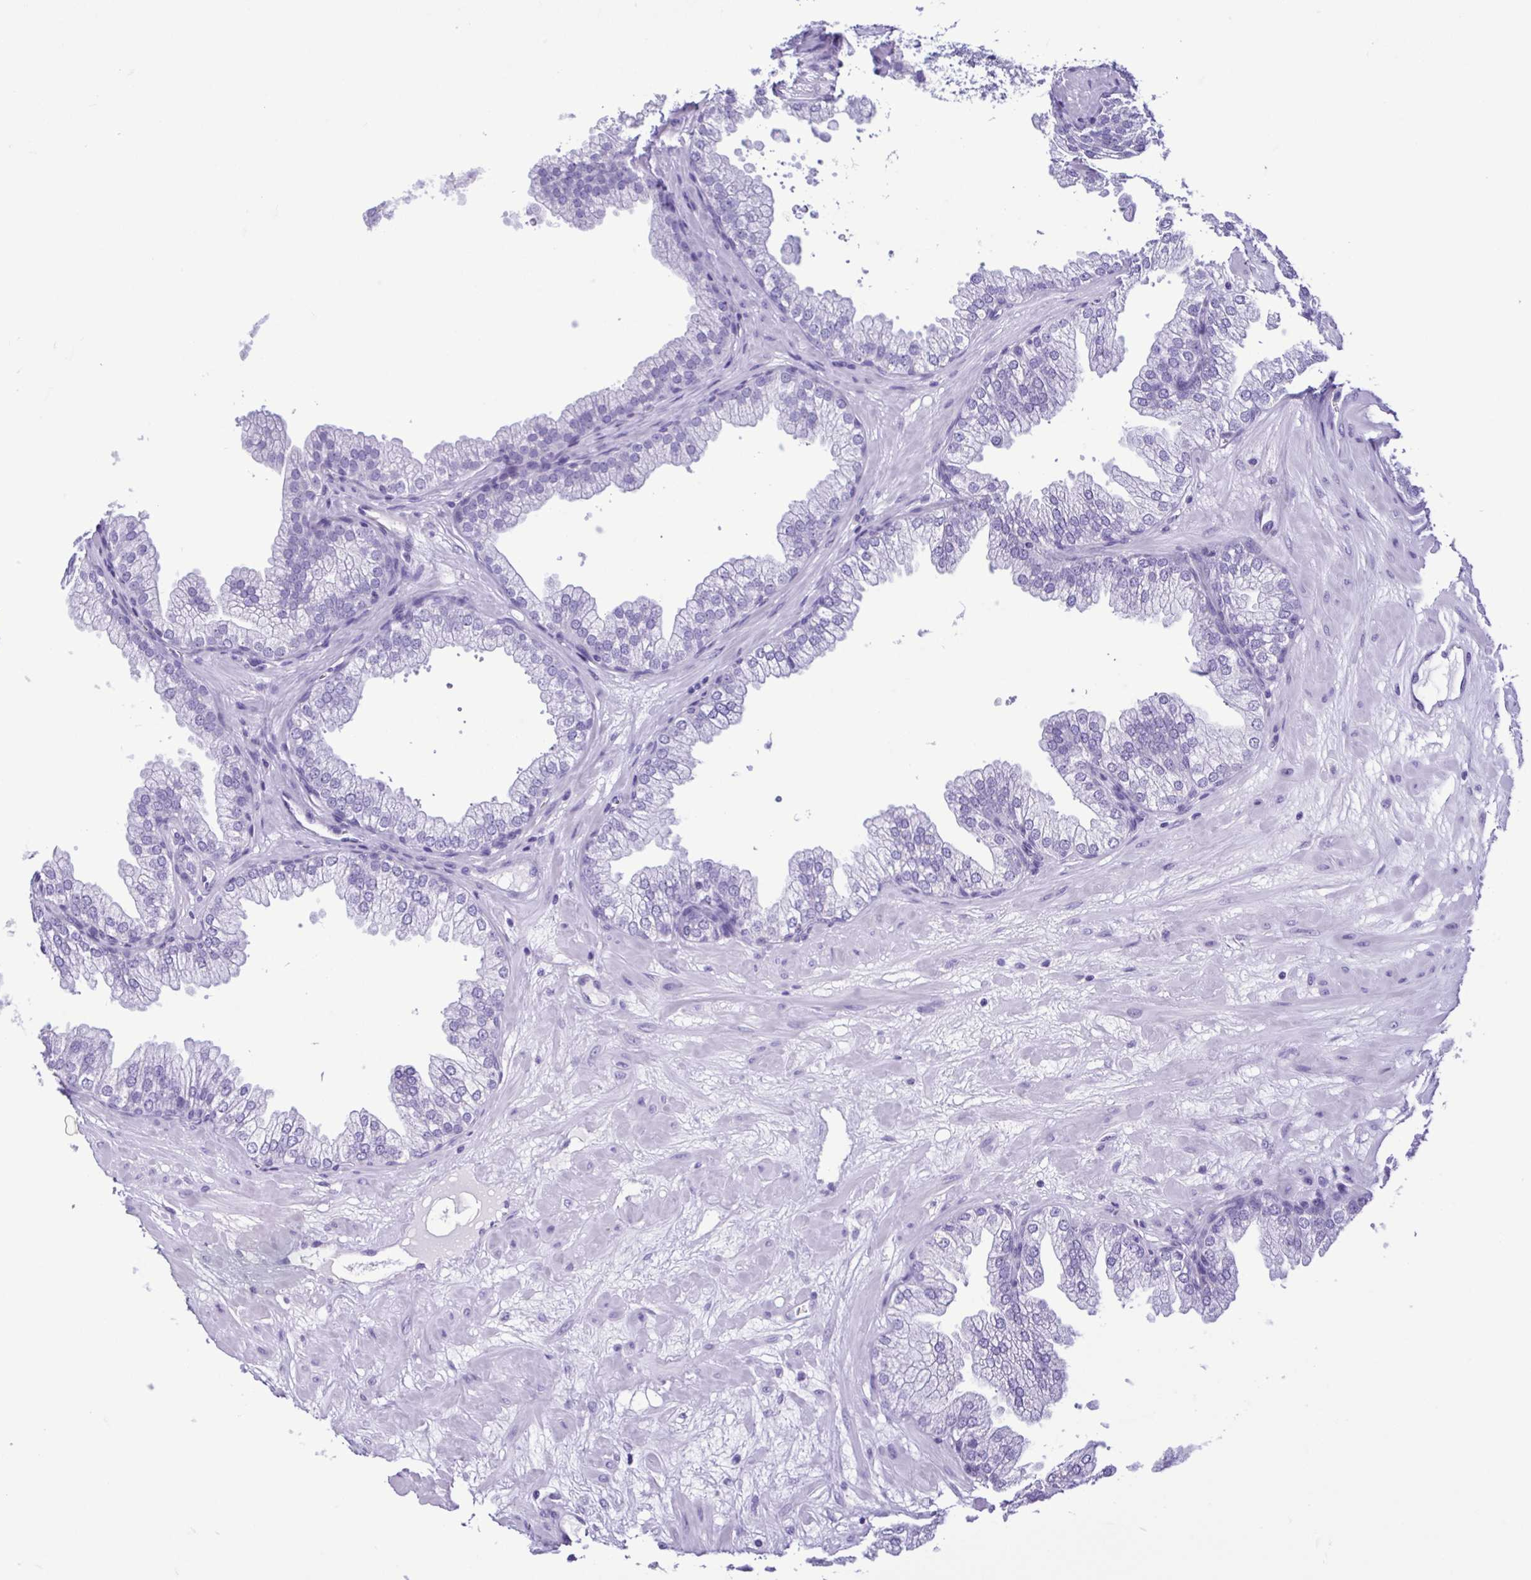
{"staining": {"intensity": "negative", "quantity": "none", "location": "none"}, "tissue": "prostate", "cell_type": "Glandular cells", "image_type": "normal", "snomed": [{"axis": "morphology", "description": "Normal tissue, NOS"}, {"axis": "topography", "description": "Prostate"}], "caption": "An image of prostate stained for a protein demonstrates no brown staining in glandular cells.", "gene": "SPATA16", "patient": {"sex": "male", "age": 37}}